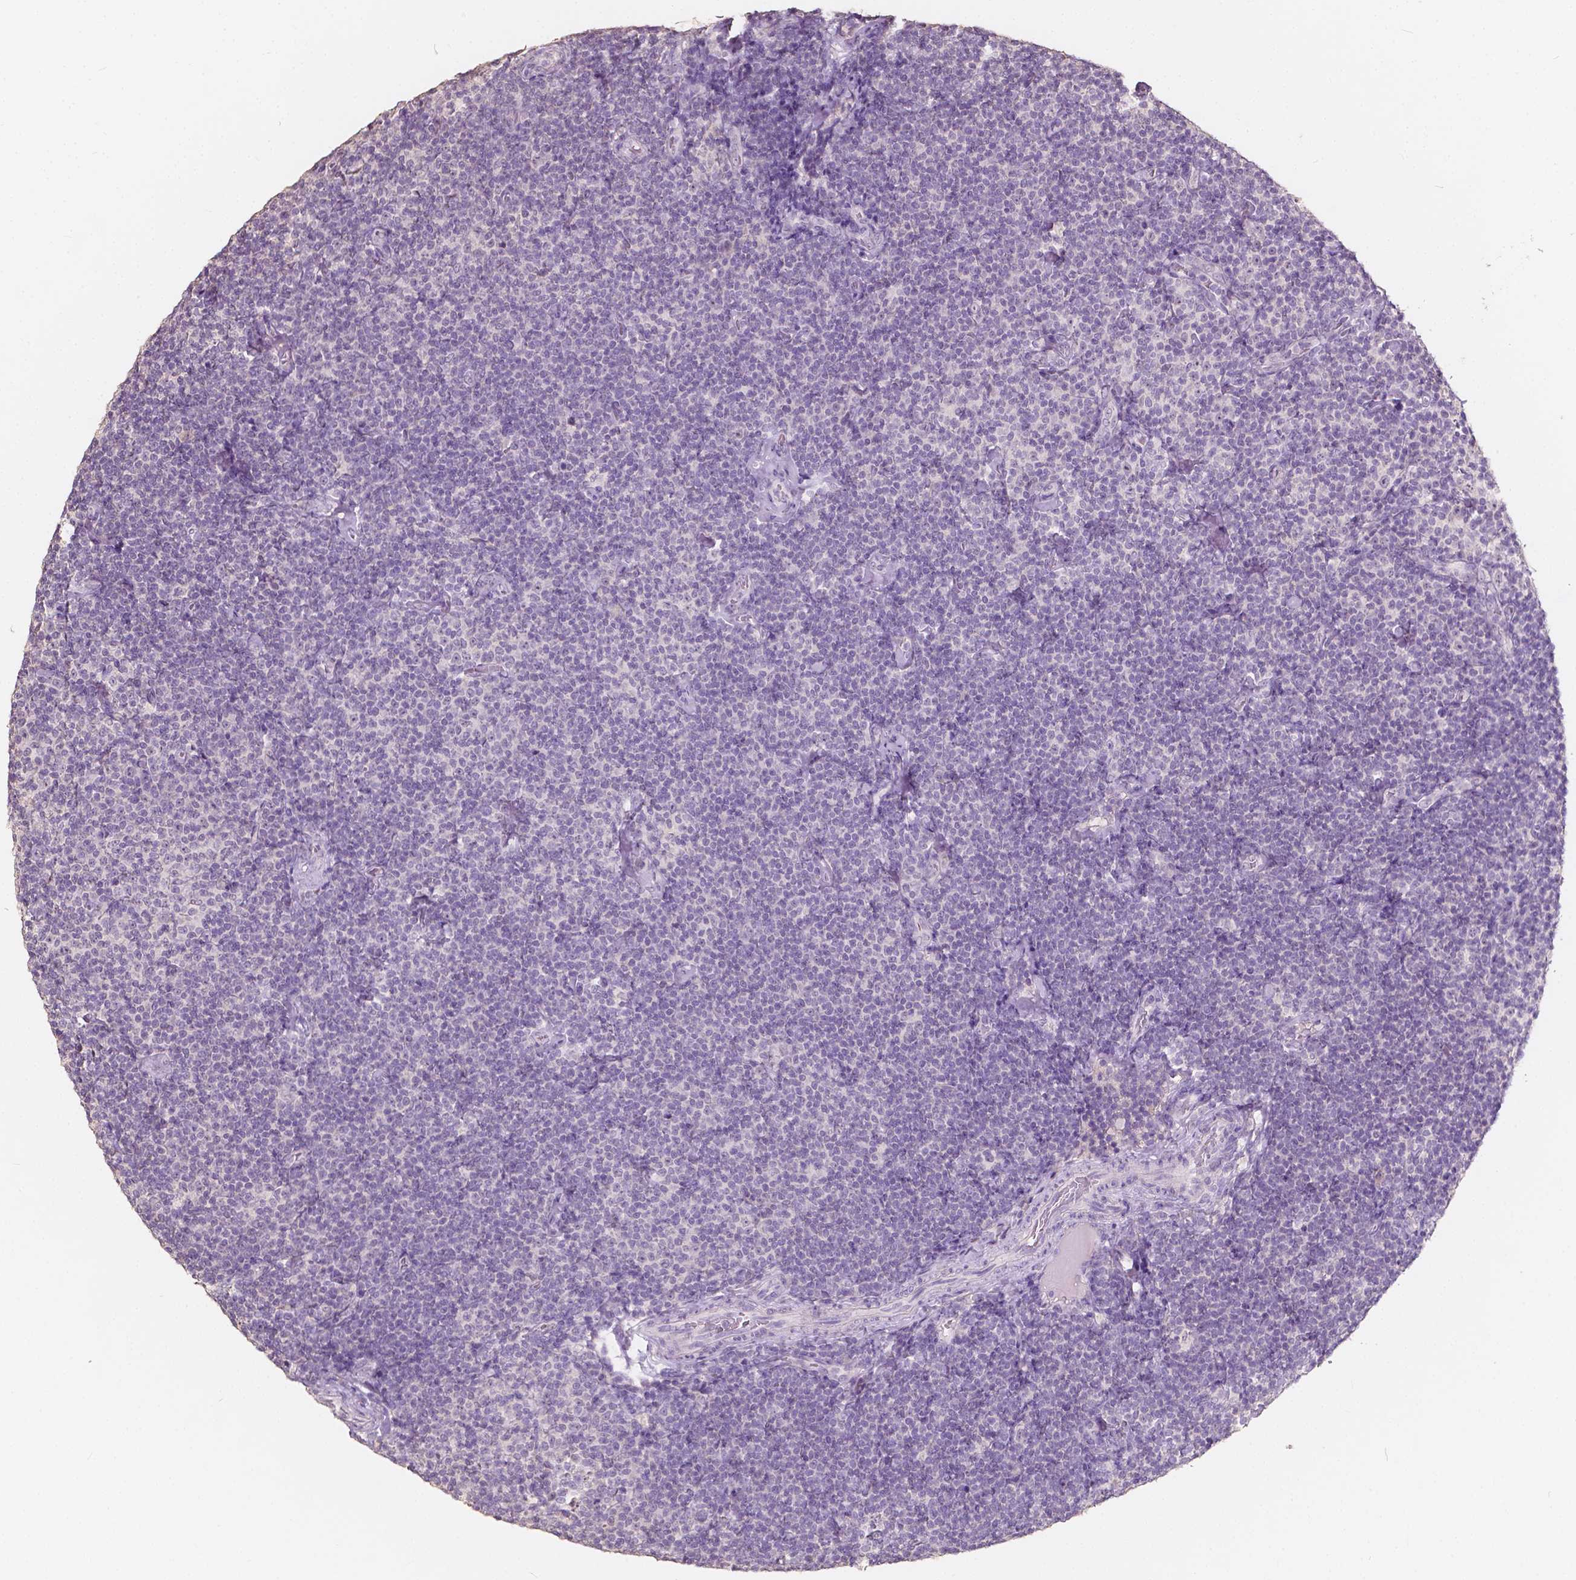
{"staining": {"intensity": "negative", "quantity": "none", "location": "none"}, "tissue": "lymphoma", "cell_type": "Tumor cells", "image_type": "cancer", "snomed": [{"axis": "morphology", "description": "Malignant lymphoma, non-Hodgkin's type, Low grade"}, {"axis": "topography", "description": "Lymph node"}], "caption": "Low-grade malignant lymphoma, non-Hodgkin's type was stained to show a protein in brown. There is no significant expression in tumor cells.", "gene": "SOX15", "patient": {"sex": "male", "age": 81}}